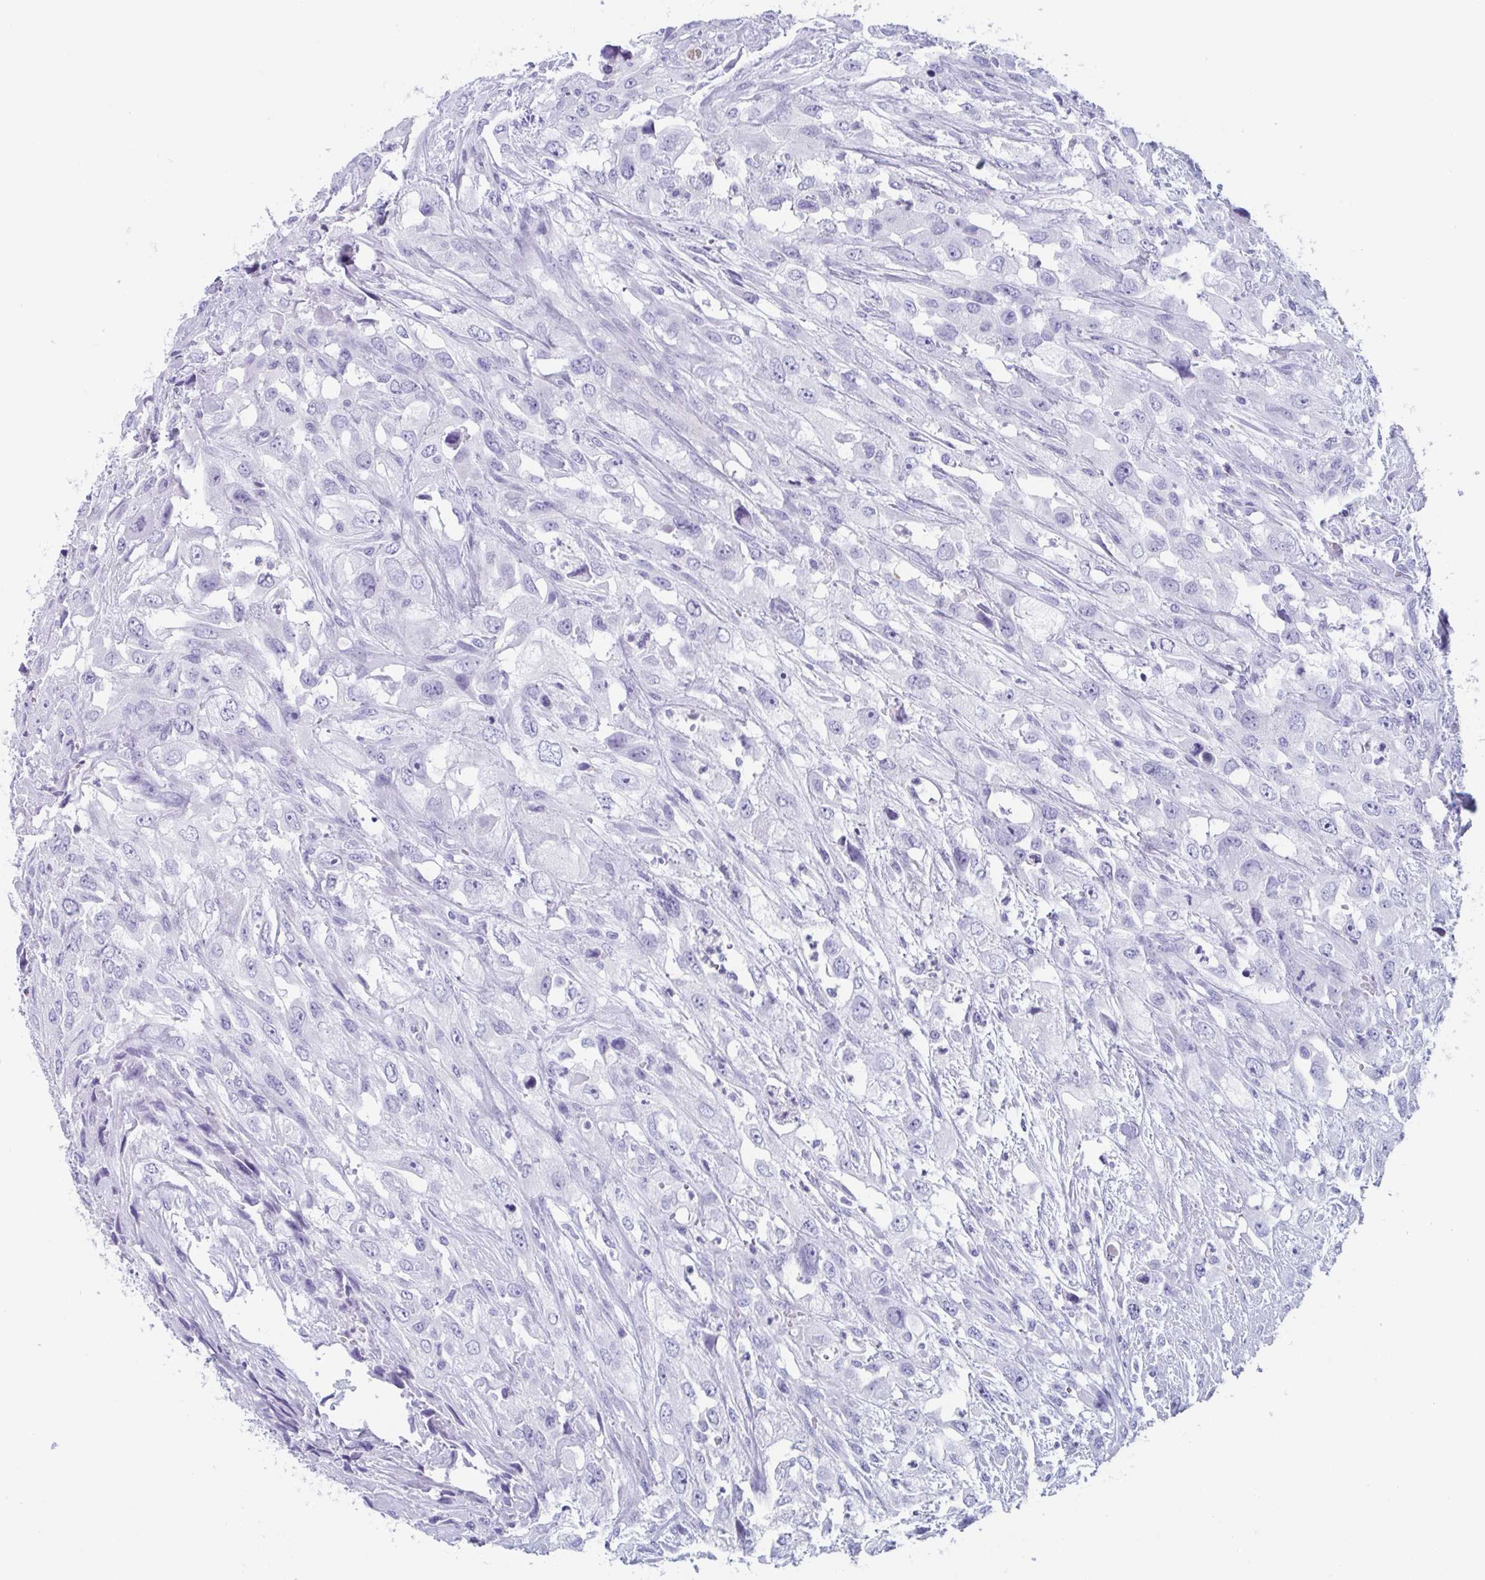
{"staining": {"intensity": "negative", "quantity": "none", "location": "none"}, "tissue": "urothelial cancer", "cell_type": "Tumor cells", "image_type": "cancer", "snomed": [{"axis": "morphology", "description": "Urothelial carcinoma, High grade"}, {"axis": "topography", "description": "Urinary bladder"}], "caption": "High-grade urothelial carcinoma was stained to show a protein in brown. There is no significant positivity in tumor cells.", "gene": "LYRM2", "patient": {"sex": "male", "age": 67}}